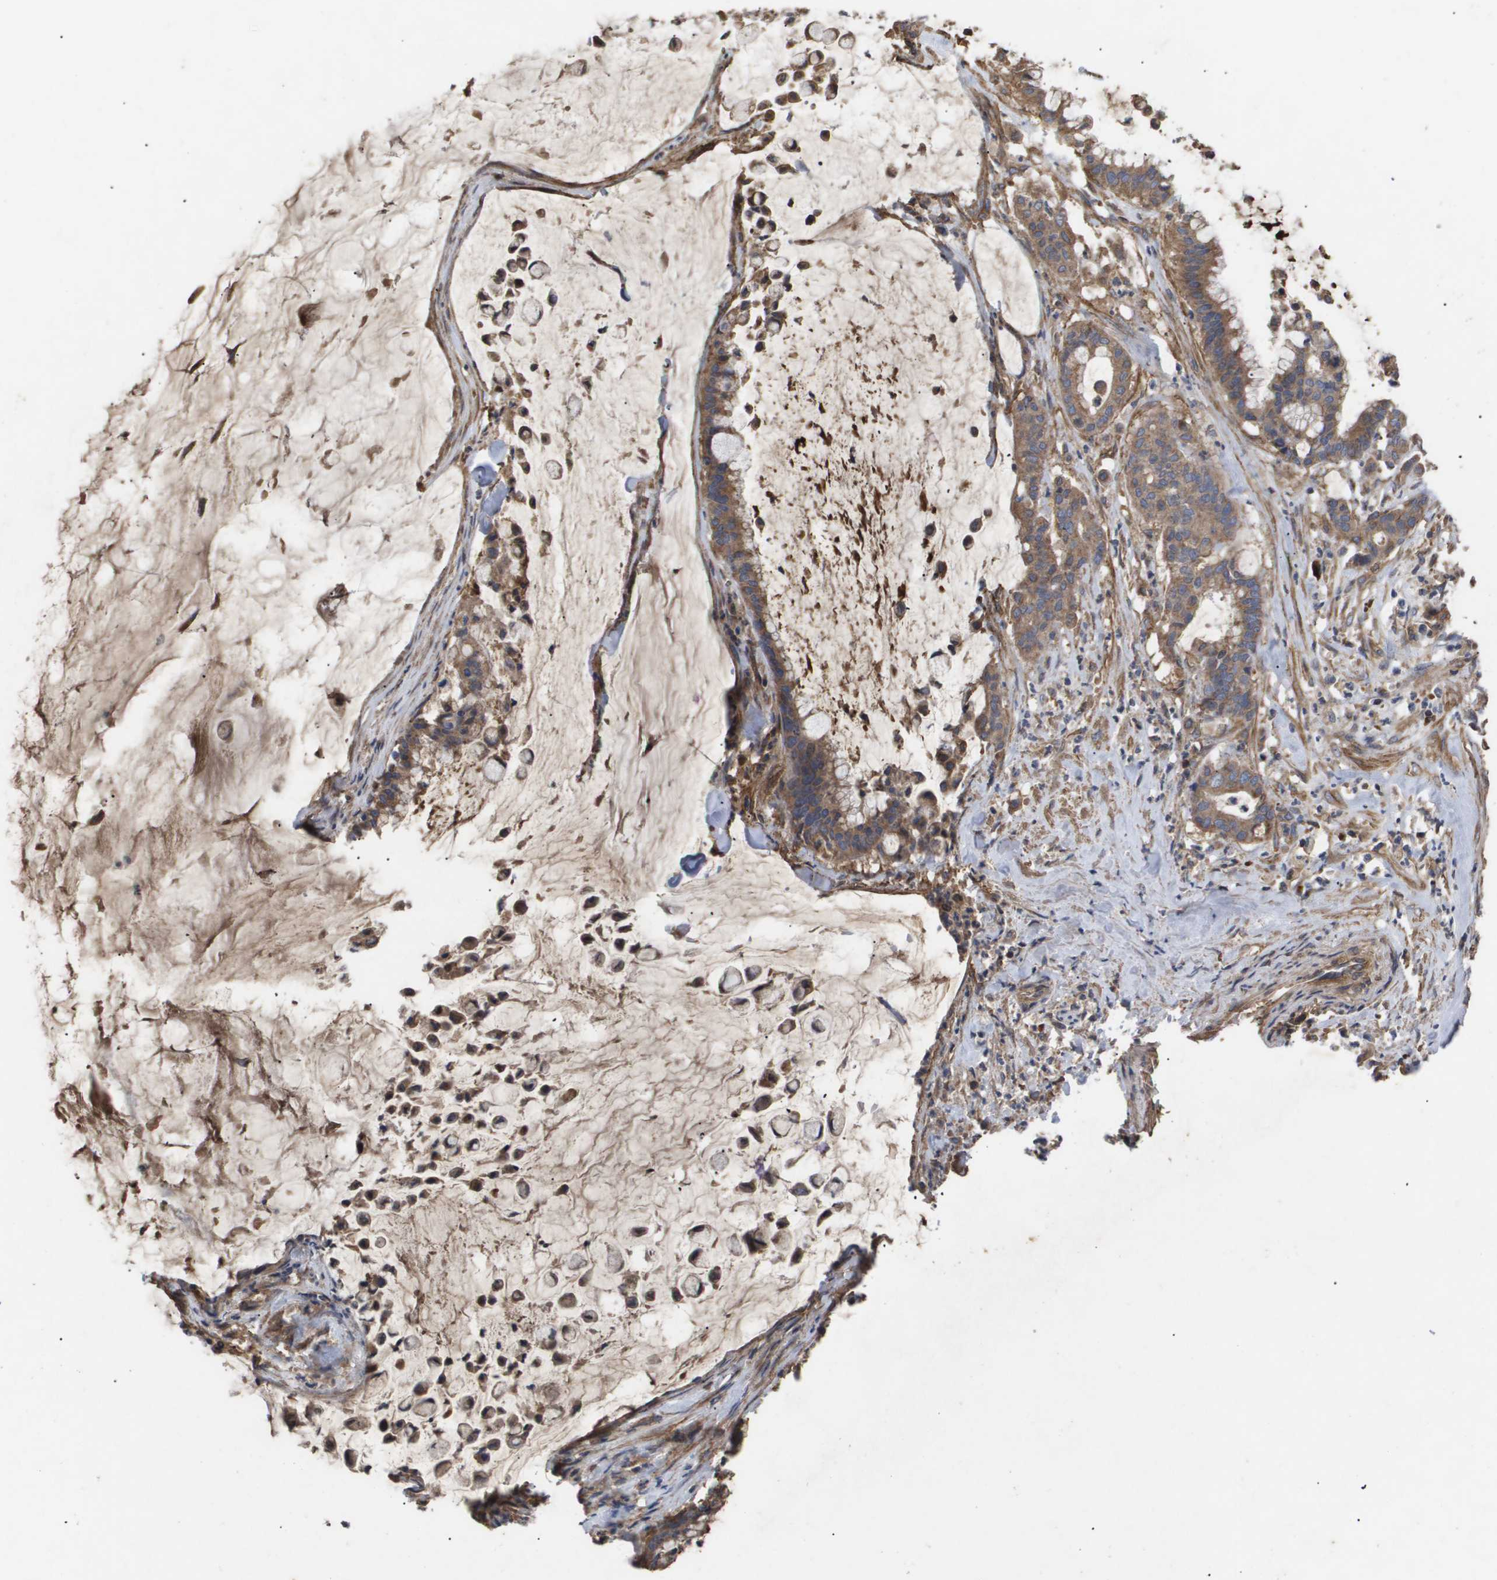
{"staining": {"intensity": "moderate", "quantity": ">75%", "location": "cytoplasmic/membranous"}, "tissue": "pancreatic cancer", "cell_type": "Tumor cells", "image_type": "cancer", "snomed": [{"axis": "morphology", "description": "Adenocarcinoma, NOS"}, {"axis": "topography", "description": "Pancreas"}], "caption": "Immunohistochemistry staining of pancreatic adenocarcinoma, which shows medium levels of moderate cytoplasmic/membranous staining in approximately >75% of tumor cells indicating moderate cytoplasmic/membranous protein expression. The staining was performed using DAB (brown) for protein detection and nuclei were counterstained in hematoxylin (blue).", "gene": "TNS1", "patient": {"sex": "male", "age": 41}}